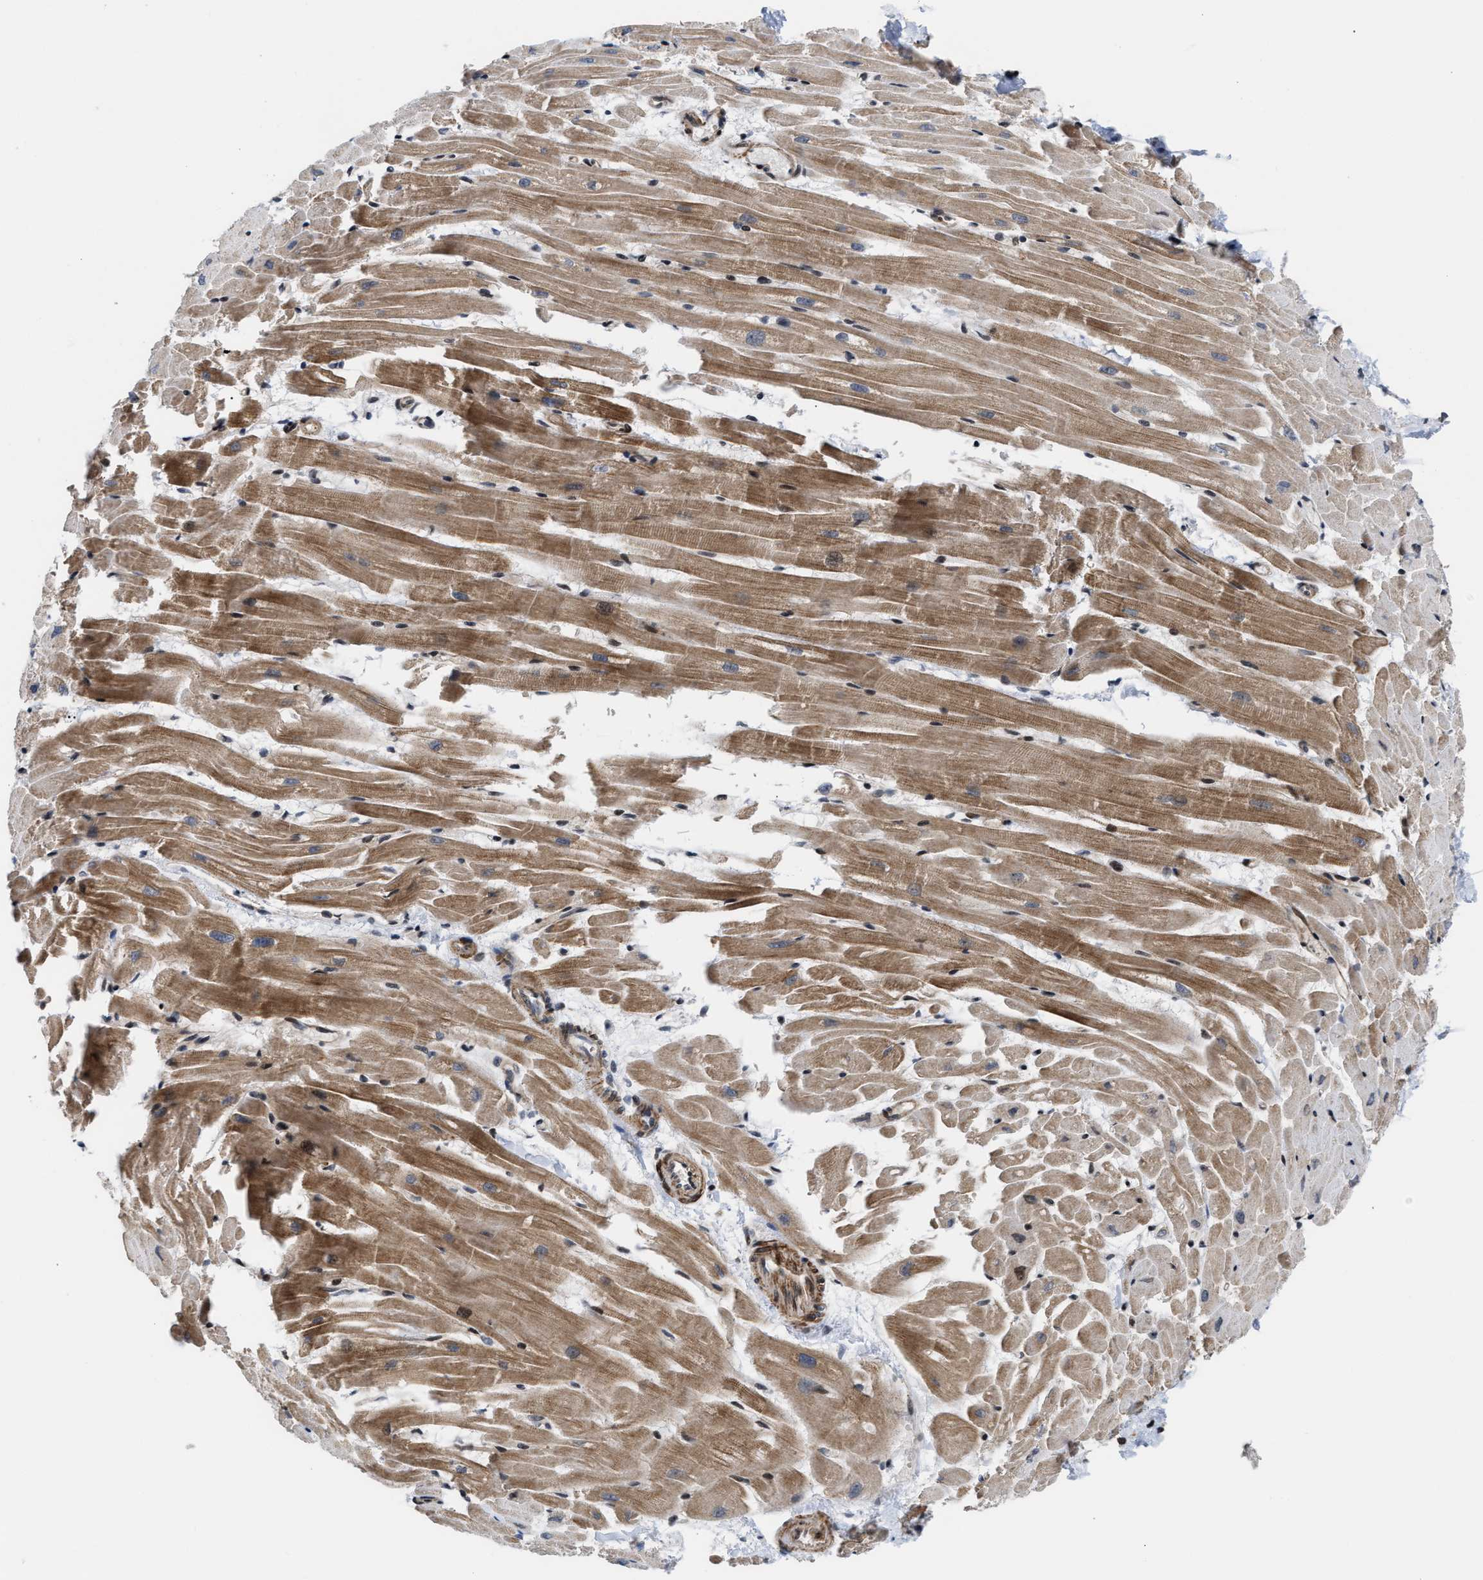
{"staining": {"intensity": "moderate", "quantity": ">75%", "location": "cytoplasmic/membranous"}, "tissue": "heart muscle", "cell_type": "Cardiomyocytes", "image_type": "normal", "snomed": [{"axis": "morphology", "description": "Normal tissue, NOS"}, {"axis": "topography", "description": "Heart"}], "caption": "Moderate cytoplasmic/membranous positivity for a protein is present in about >75% of cardiomyocytes of benign heart muscle using immunohistochemistry.", "gene": "STAU2", "patient": {"sex": "female", "age": 19}}